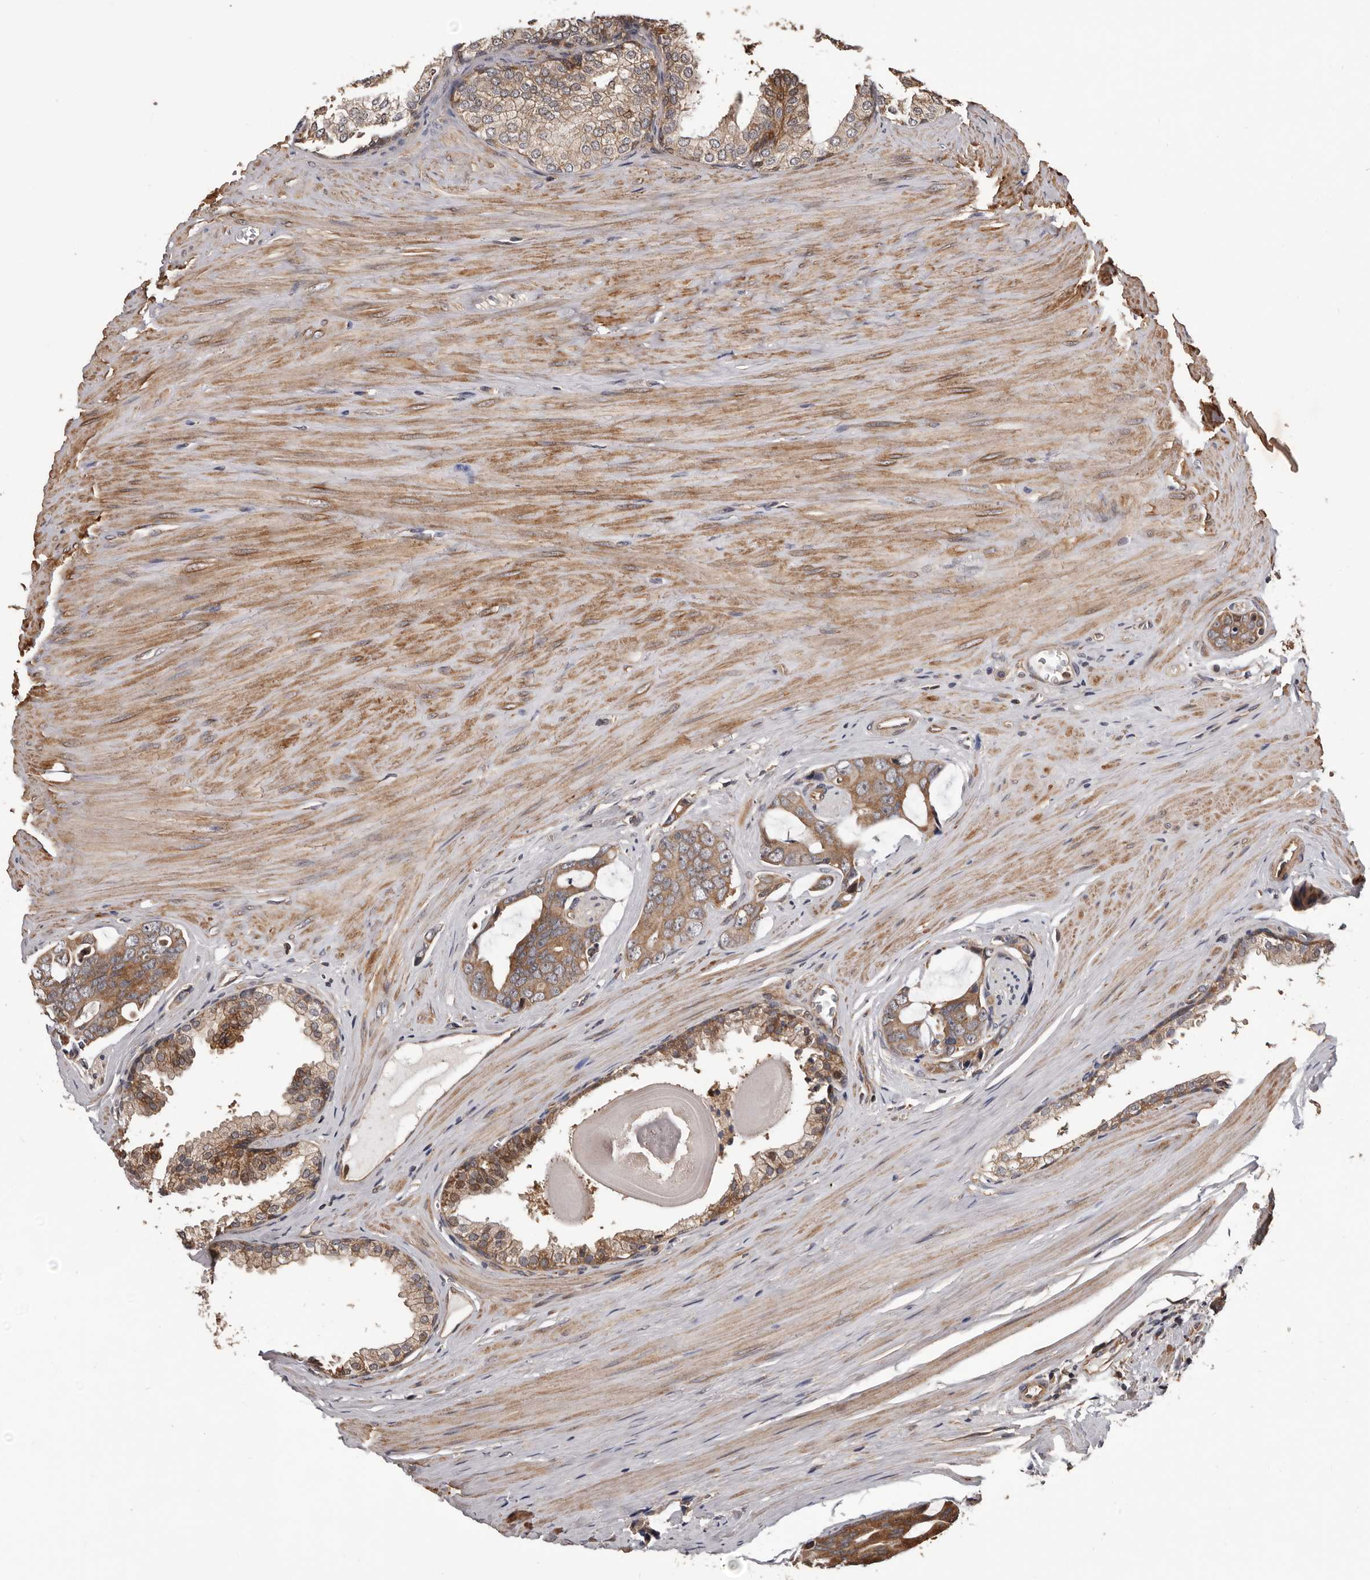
{"staining": {"intensity": "moderate", "quantity": ">75%", "location": "cytoplasmic/membranous"}, "tissue": "prostate cancer", "cell_type": "Tumor cells", "image_type": "cancer", "snomed": [{"axis": "morphology", "description": "Adenocarcinoma, Medium grade"}, {"axis": "topography", "description": "Prostate"}], "caption": "Prostate cancer tissue demonstrates moderate cytoplasmic/membranous expression in approximately >75% of tumor cells (Brightfield microscopy of DAB IHC at high magnification).", "gene": "ADAMTS2", "patient": {"sex": "male", "age": 53}}